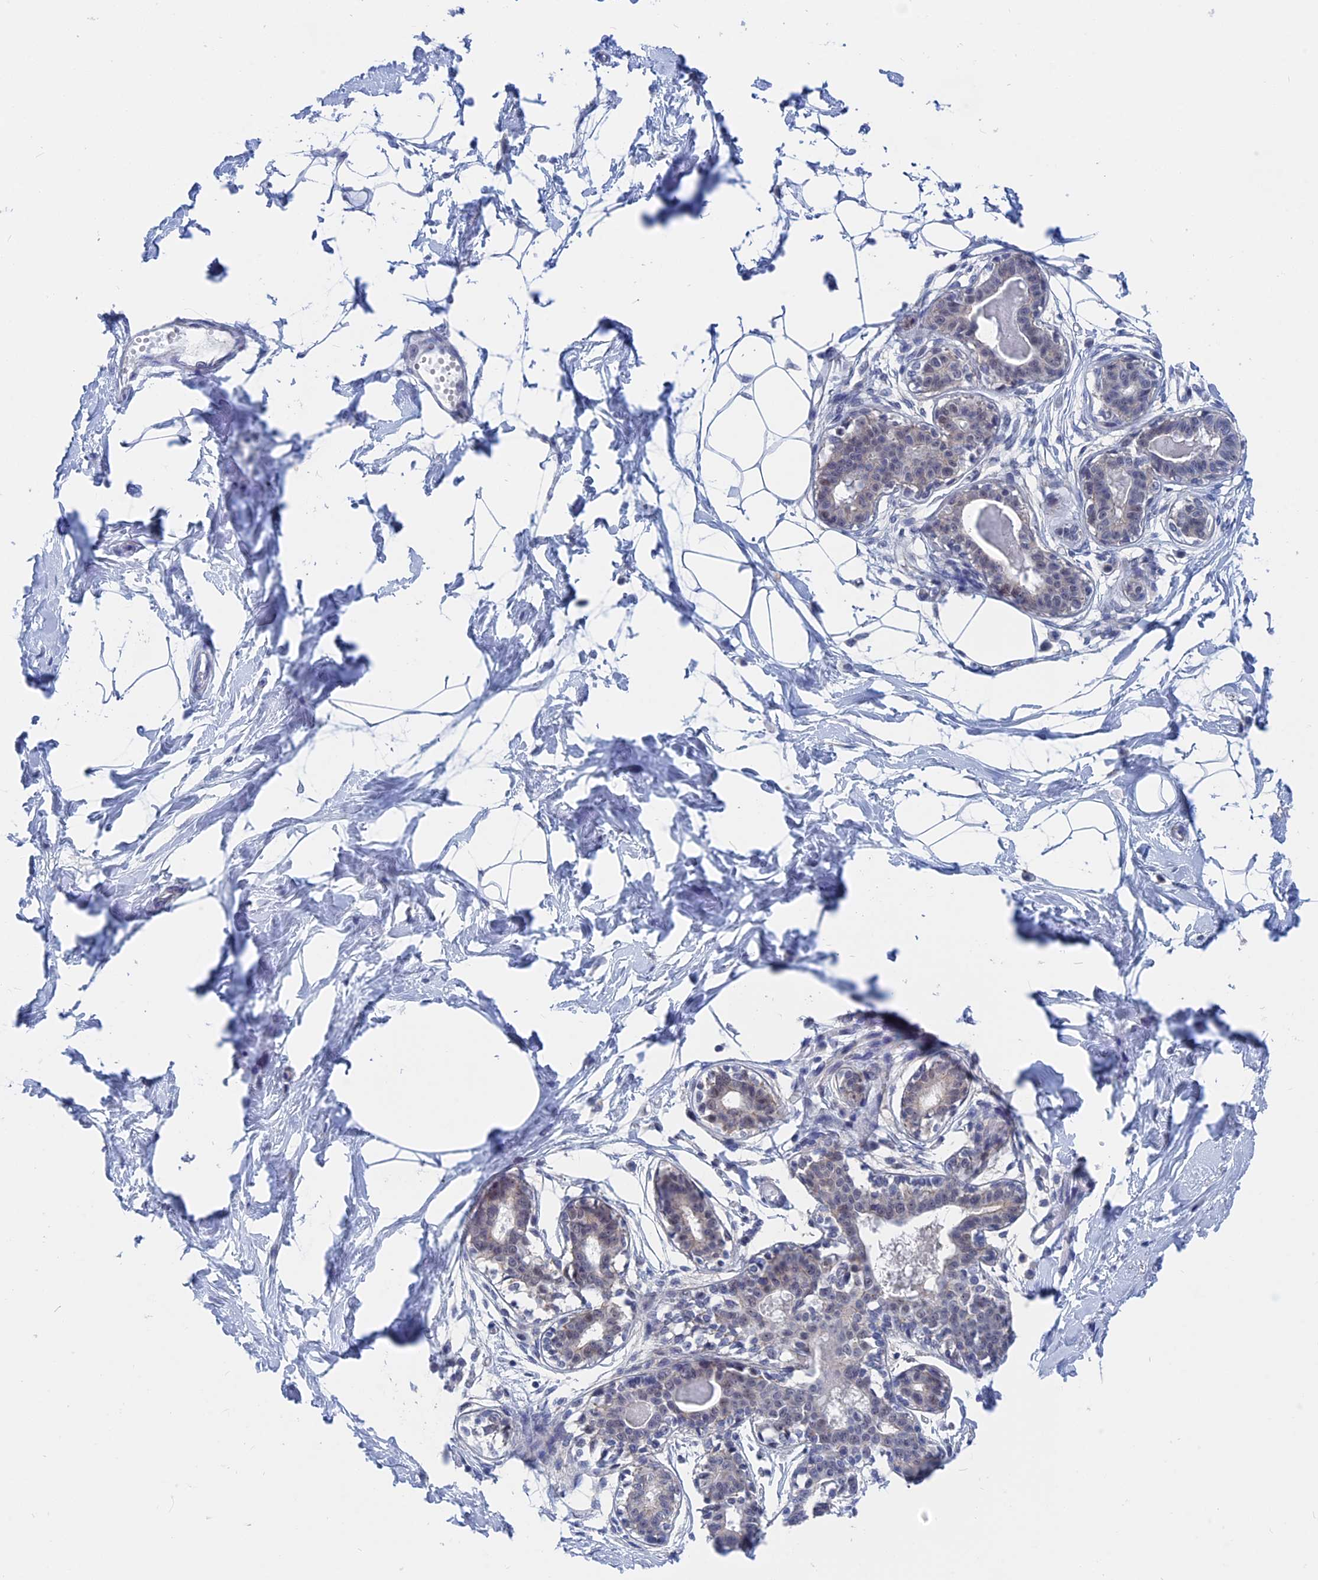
{"staining": {"intensity": "negative", "quantity": "none", "location": "none"}, "tissue": "breast", "cell_type": "Adipocytes", "image_type": "normal", "snomed": [{"axis": "morphology", "description": "Normal tissue, NOS"}, {"axis": "topography", "description": "Breast"}], "caption": "This is a micrograph of immunohistochemistry (IHC) staining of benign breast, which shows no positivity in adipocytes.", "gene": "MARCHF3", "patient": {"sex": "female", "age": 45}}